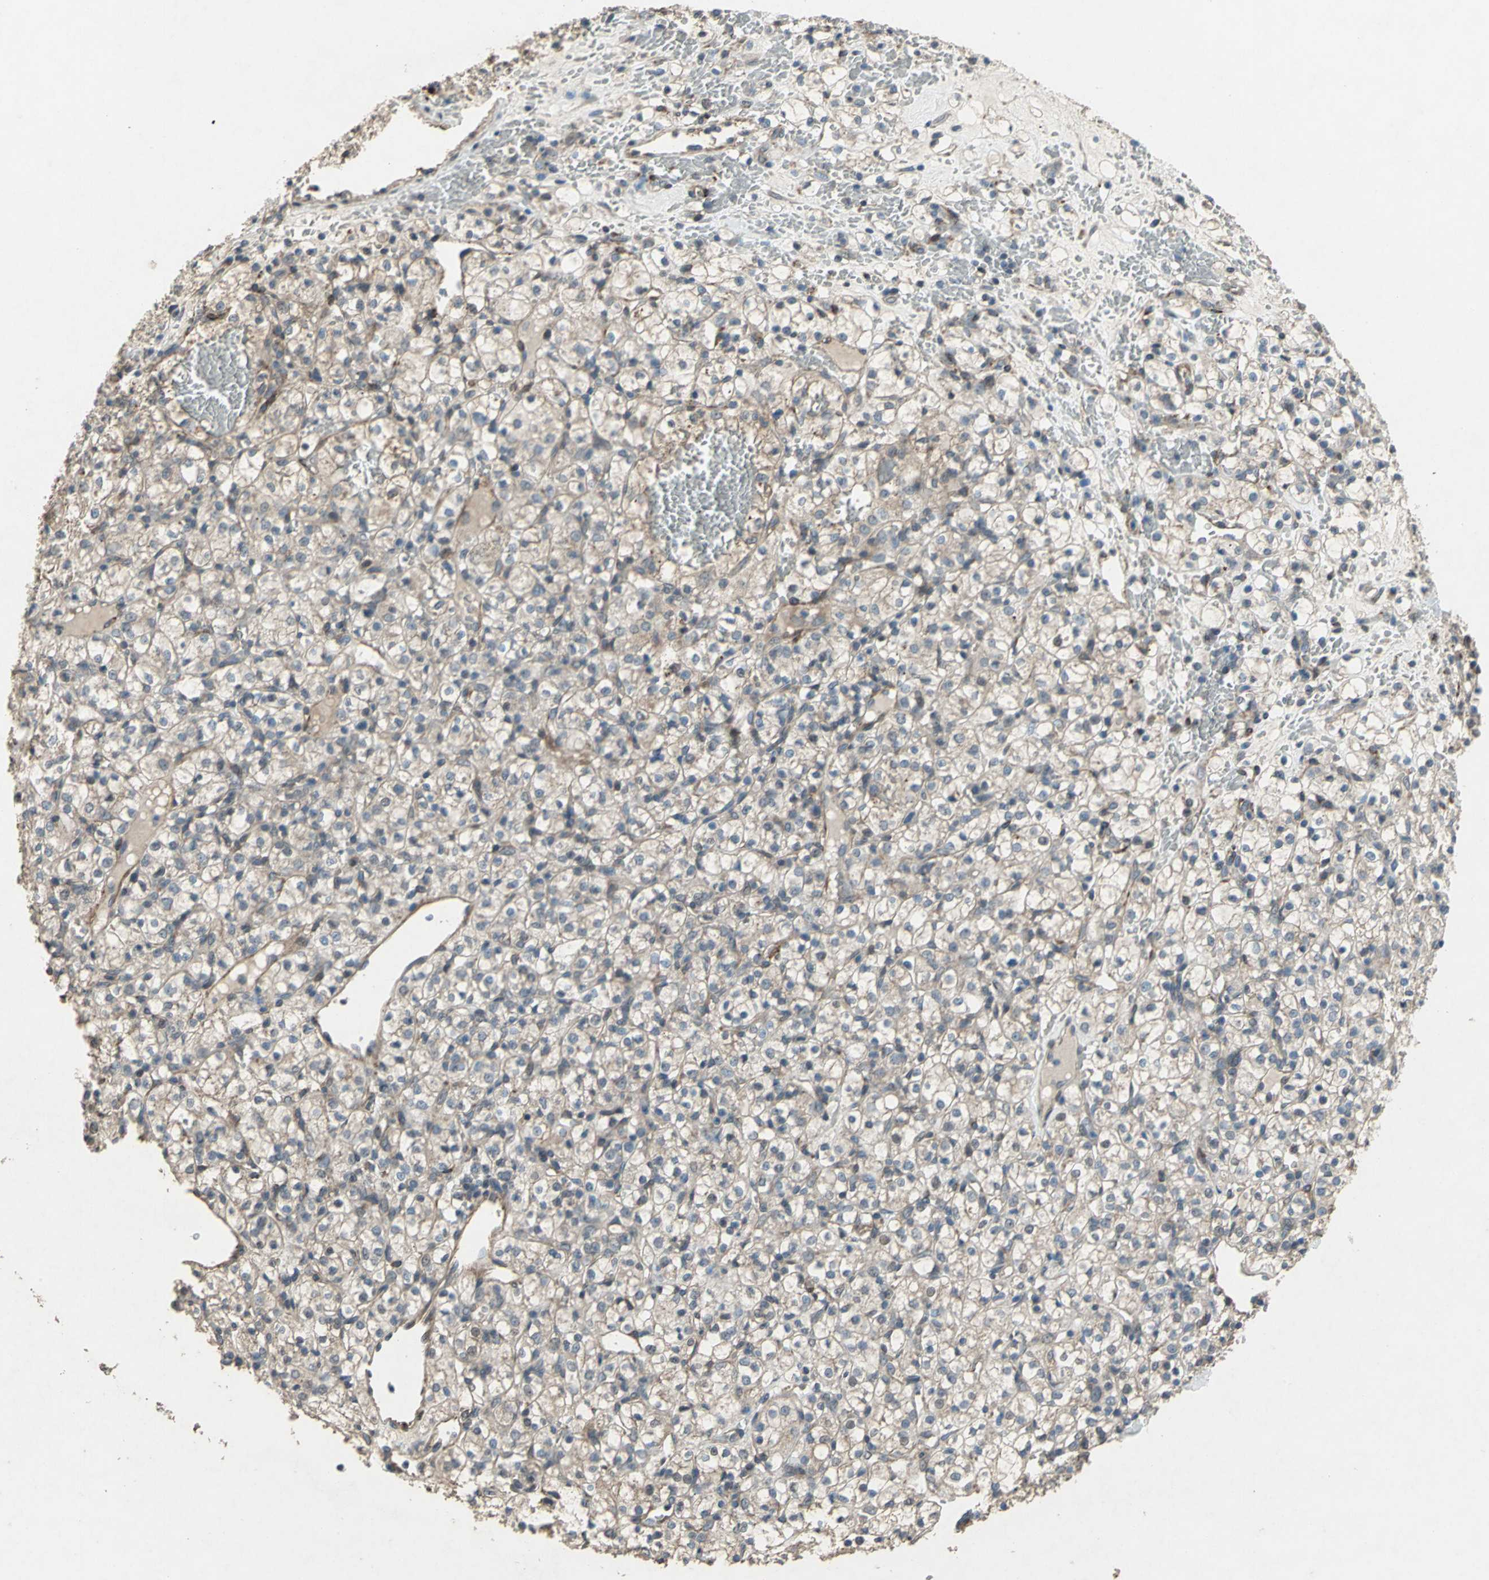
{"staining": {"intensity": "weak", "quantity": "25%-75%", "location": "cytoplasmic/membranous"}, "tissue": "renal cancer", "cell_type": "Tumor cells", "image_type": "cancer", "snomed": [{"axis": "morphology", "description": "Adenocarcinoma, NOS"}, {"axis": "topography", "description": "Kidney"}], "caption": "Protein expression analysis of adenocarcinoma (renal) demonstrates weak cytoplasmic/membranous expression in about 25%-75% of tumor cells.", "gene": "SEPTIN4", "patient": {"sex": "female", "age": 60}}